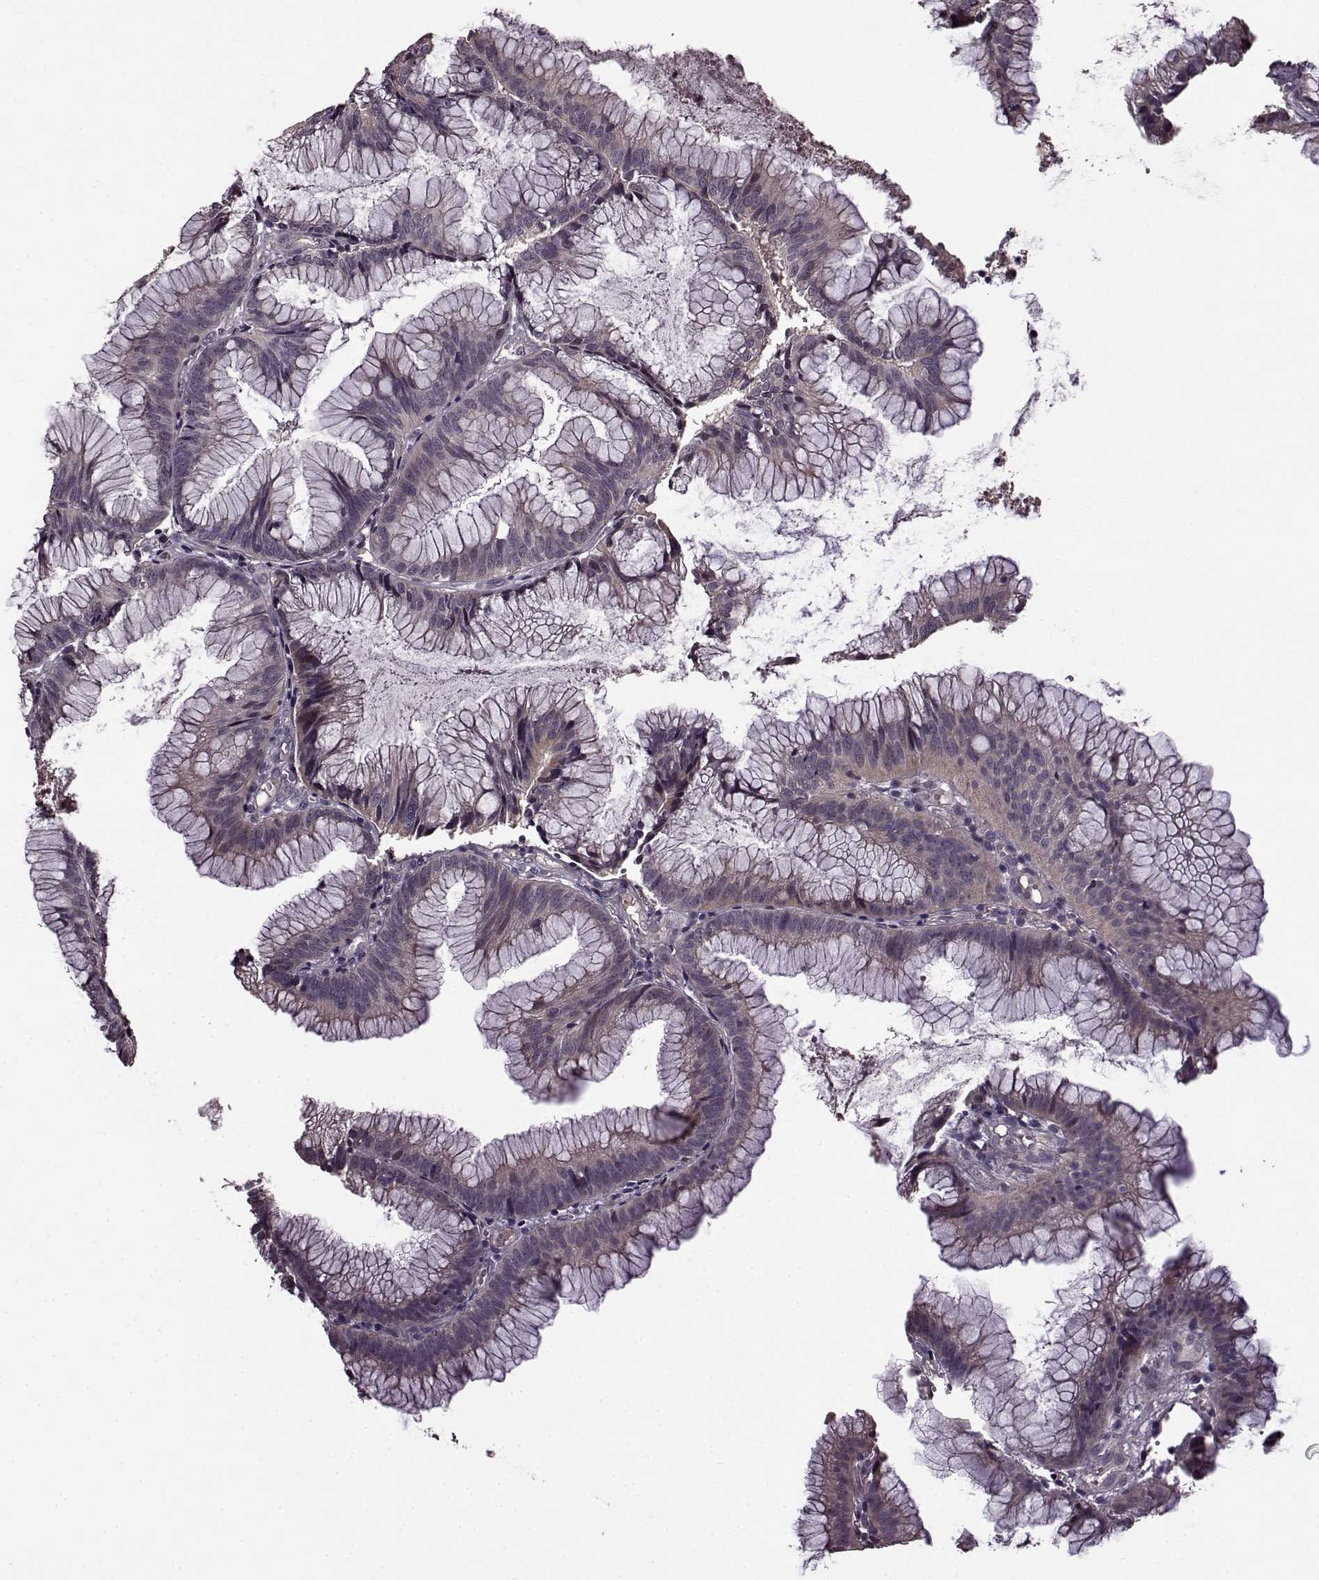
{"staining": {"intensity": "negative", "quantity": "none", "location": "none"}, "tissue": "colorectal cancer", "cell_type": "Tumor cells", "image_type": "cancer", "snomed": [{"axis": "morphology", "description": "Adenocarcinoma, NOS"}, {"axis": "topography", "description": "Colon"}], "caption": "Histopathology image shows no protein staining in tumor cells of colorectal cancer tissue. The staining is performed using DAB brown chromogen with nuclei counter-stained in using hematoxylin.", "gene": "MAIP1", "patient": {"sex": "female", "age": 78}}